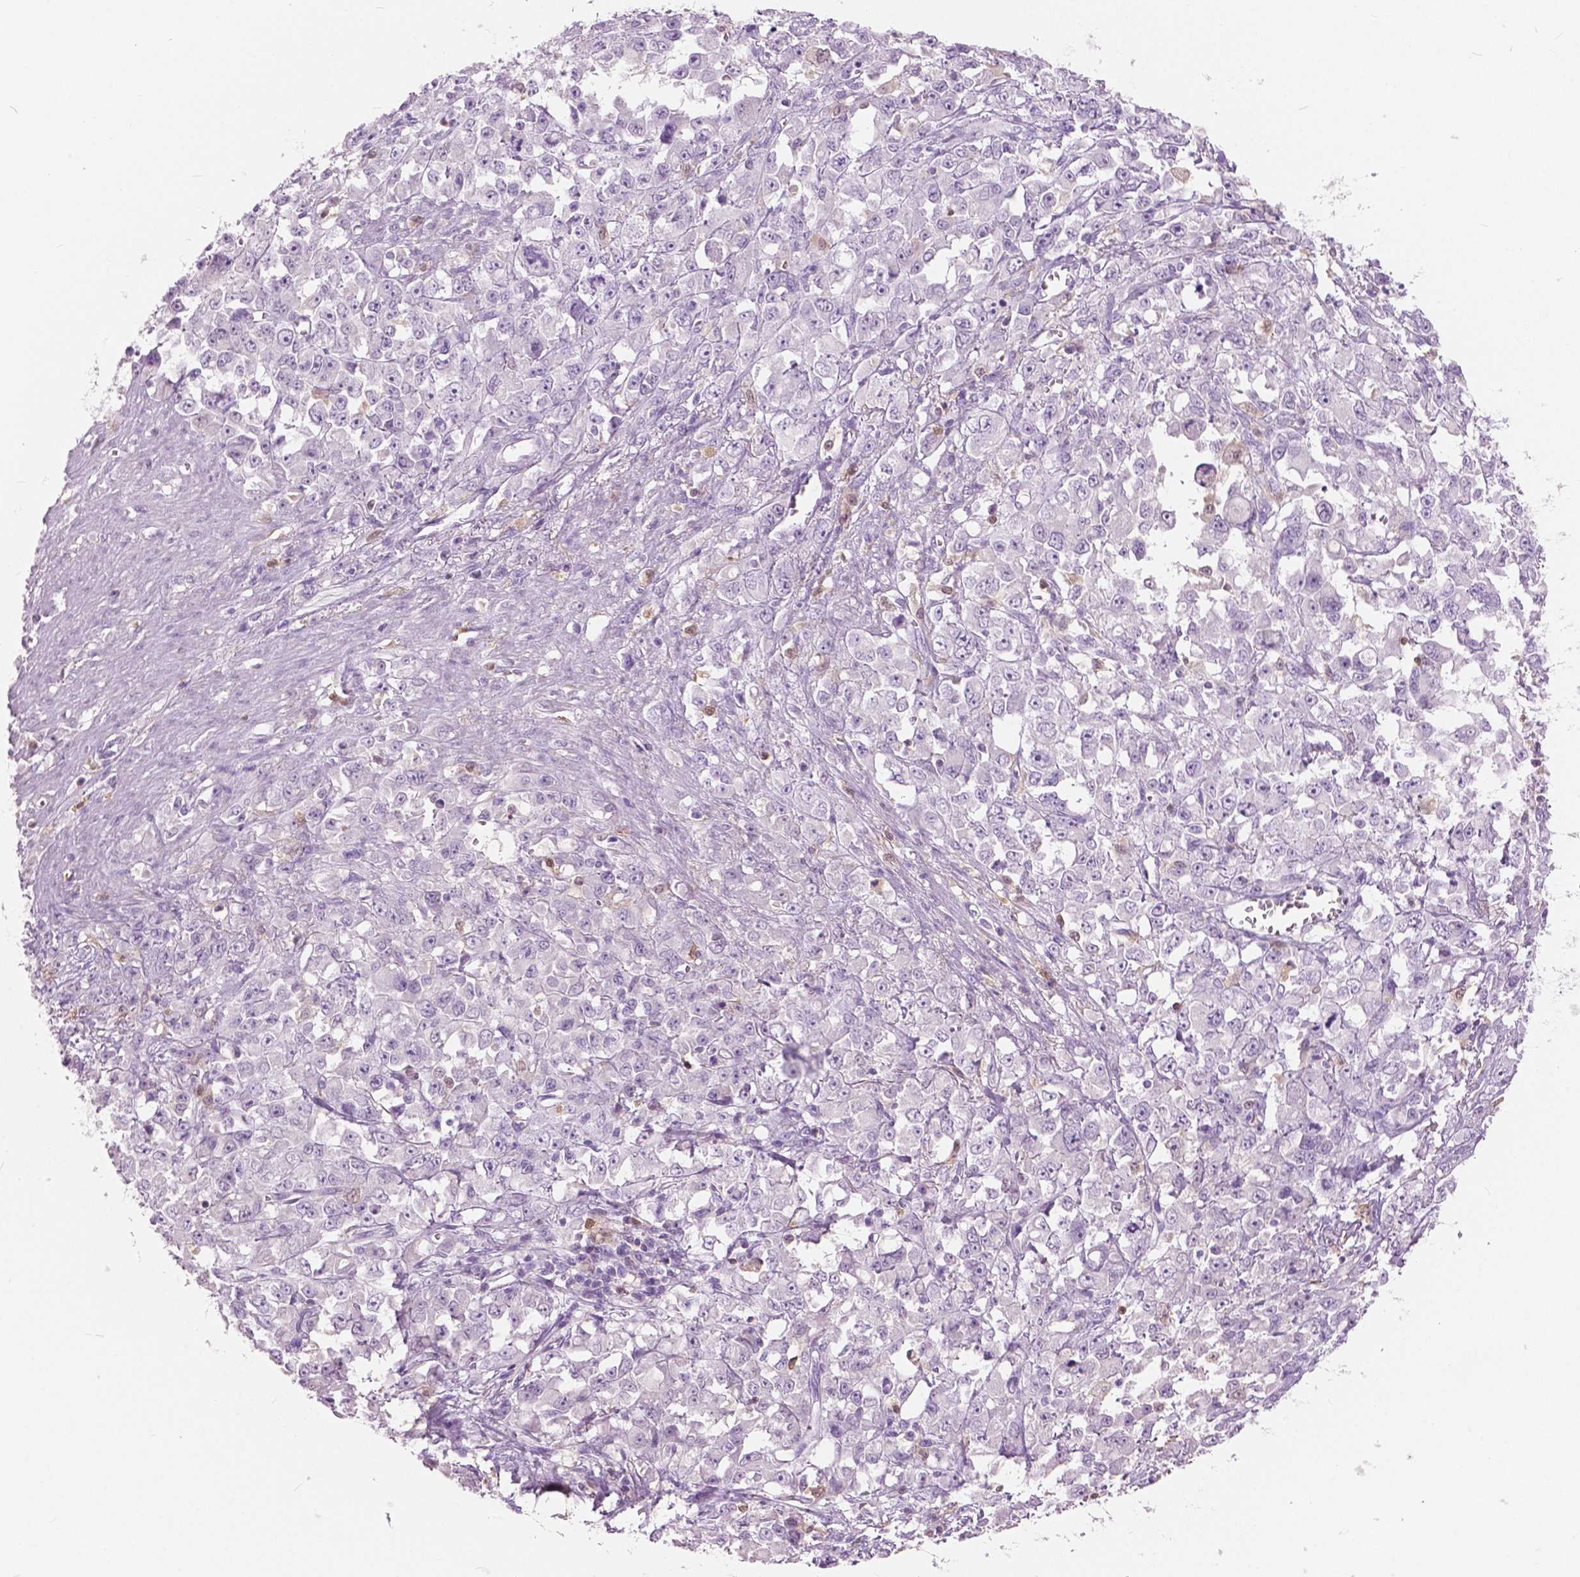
{"staining": {"intensity": "negative", "quantity": "none", "location": "none"}, "tissue": "stomach cancer", "cell_type": "Tumor cells", "image_type": "cancer", "snomed": [{"axis": "morphology", "description": "Adenocarcinoma, NOS"}, {"axis": "topography", "description": "Stomach"}], "caption": "High magnification brightfield microscopy of adenocarcinoma (stomach) stained with DAB (brown) and counterstained with hematoxylin (blue): tumor cells show no significant positivity. (Immunohistochemistry (ihc), brightfield microscopy, high magnification).", "gene": "GALM", "patient": {"sex": "female", "age": 76}}